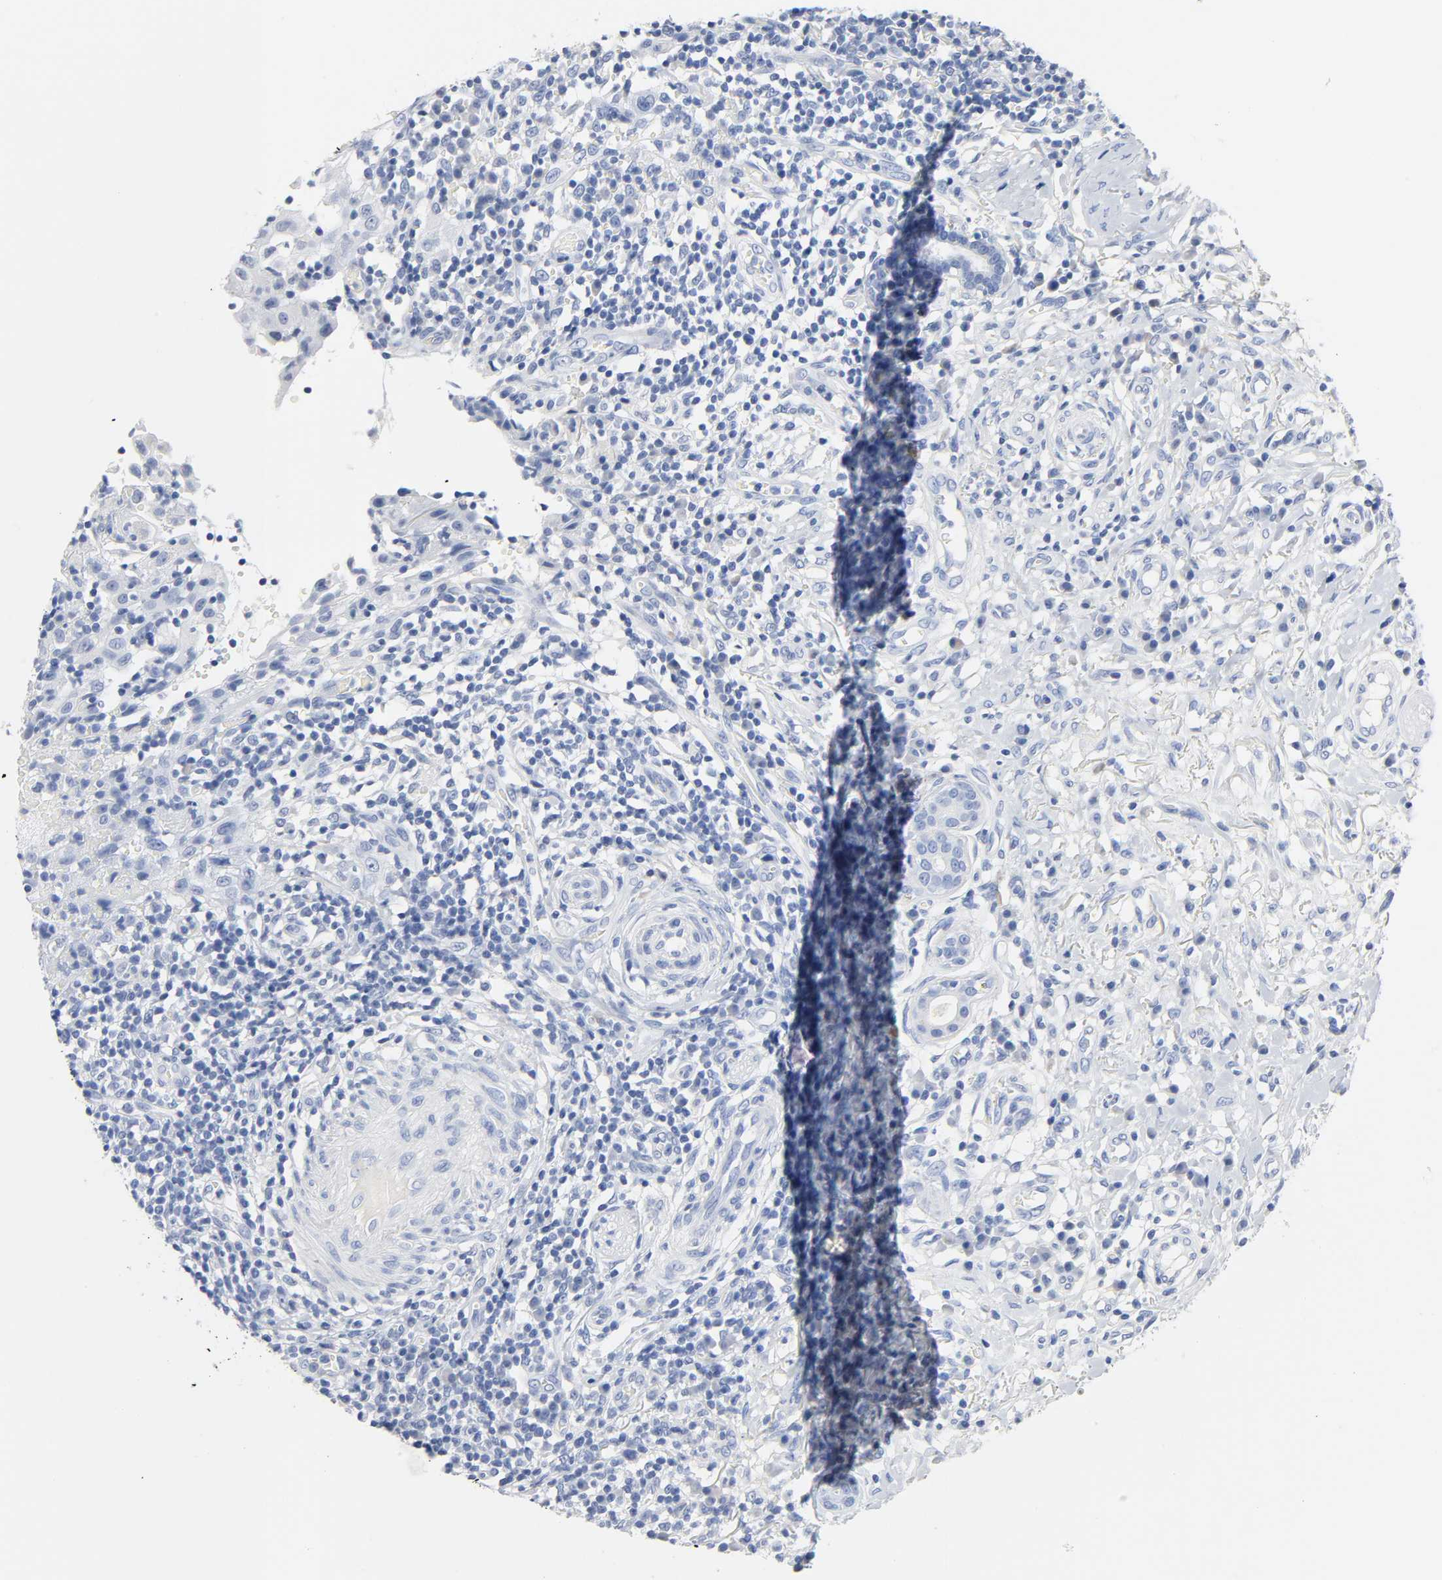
{"staining": {"intensity": "negative", "quantity": "none", "location": "none"}, "tissue": "thyroid cancer", "cell_type": "Tumor cells", "image_type": "cancer", "snomed": [{"axis": "morphology", "description": "Carcinoma, NOS"}, {"axis": "topography", "description": "Thyroid gland"}], "caption": "A micrograph of human carcinoma (thyroid) is negative for staining in tumor cells.", "gene": "ACP3", "patient": {"sex": "female", "age": 77}}